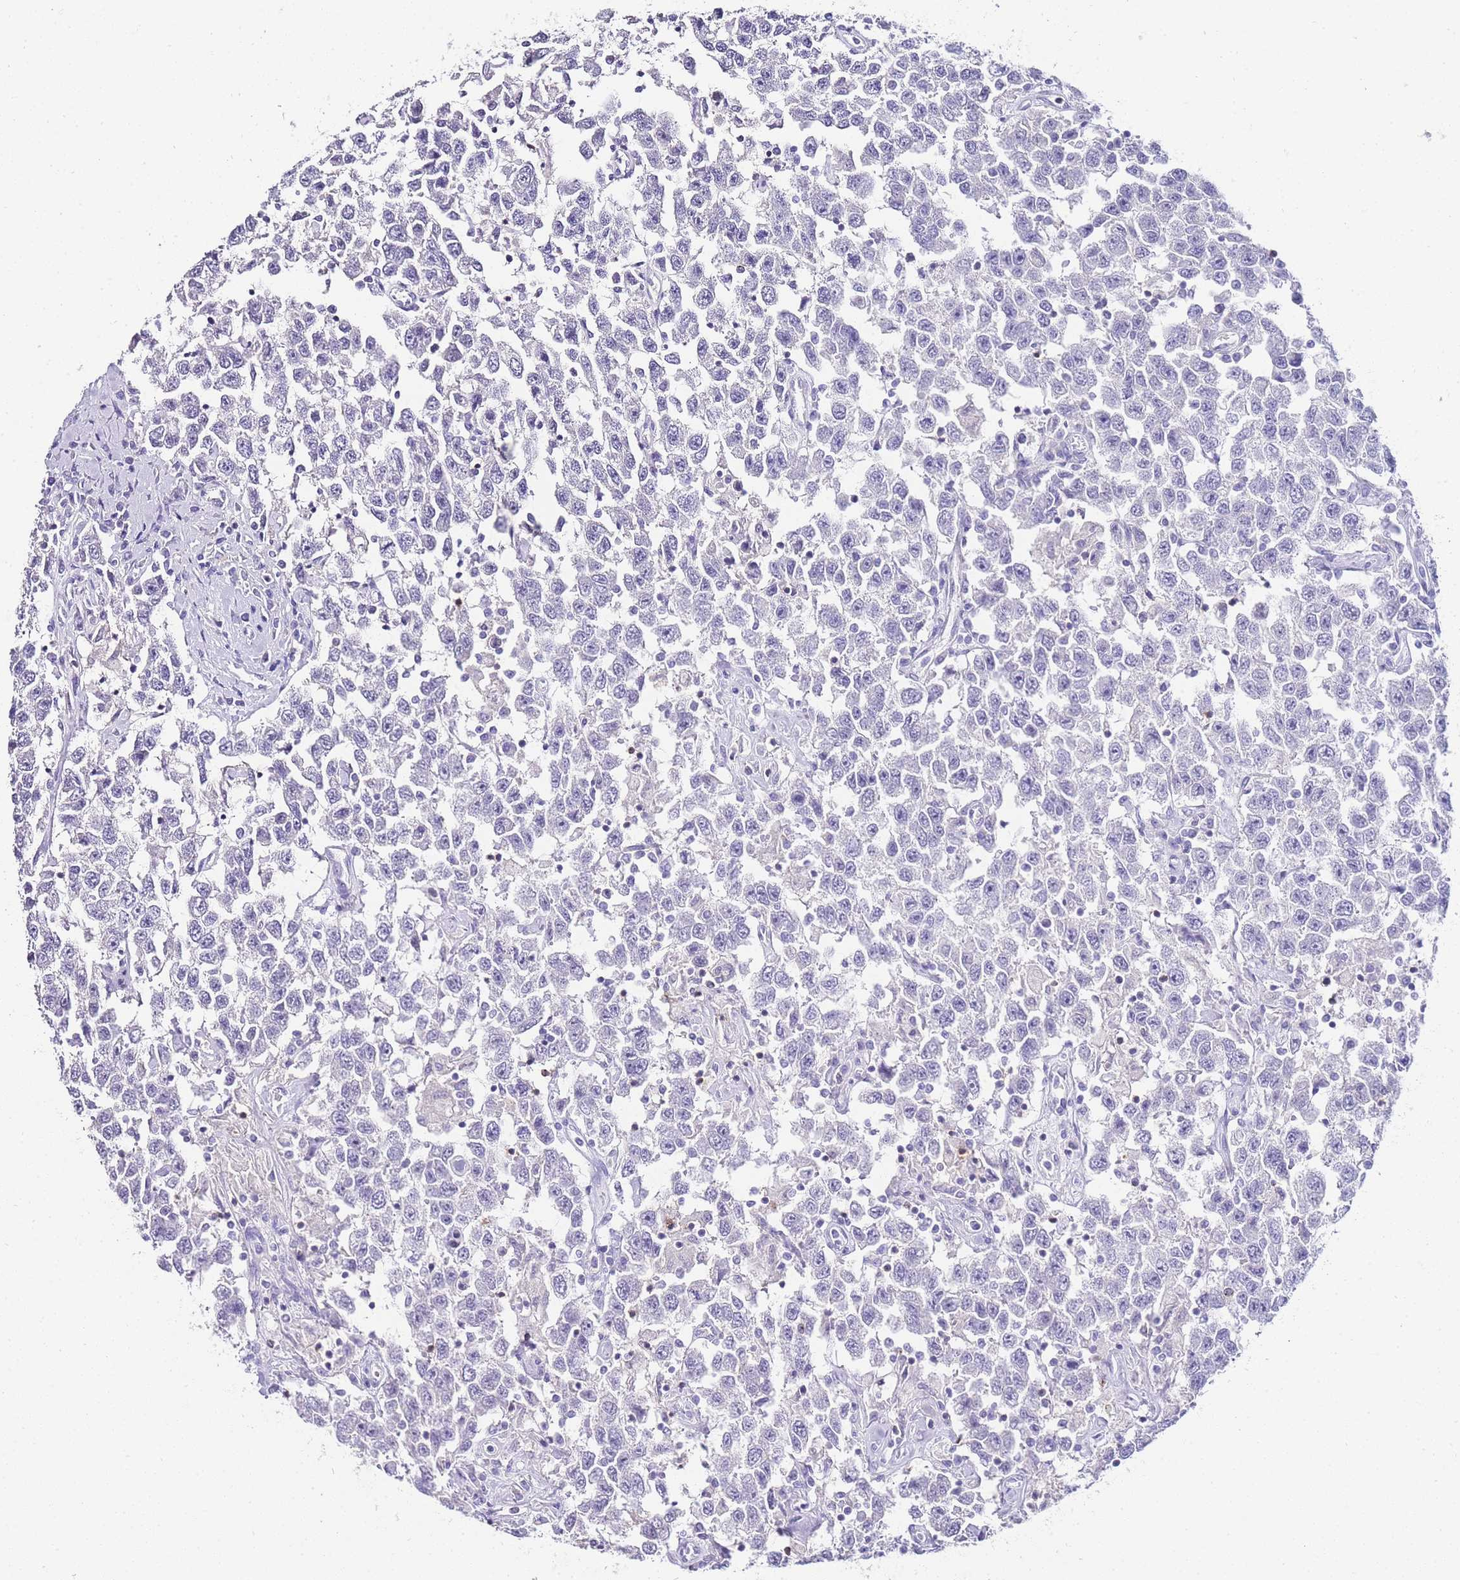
{"staining": {"intensity": "negative", "quantity": "none", "location": "none"}, "tissue": "testis cancer", "cell_type": "Tumor cells", "image_type": "cancer", "snomed": [{"axis": "morphology", "description": "Seminoma, NOS"}, {"axis": "topography", "description": "Testis"}], "caption": "IHC of seminoma (testis) displays no staining in tumor cells.", "gene": "DPP4", "patient": {"sex": "male", "age": 41}}